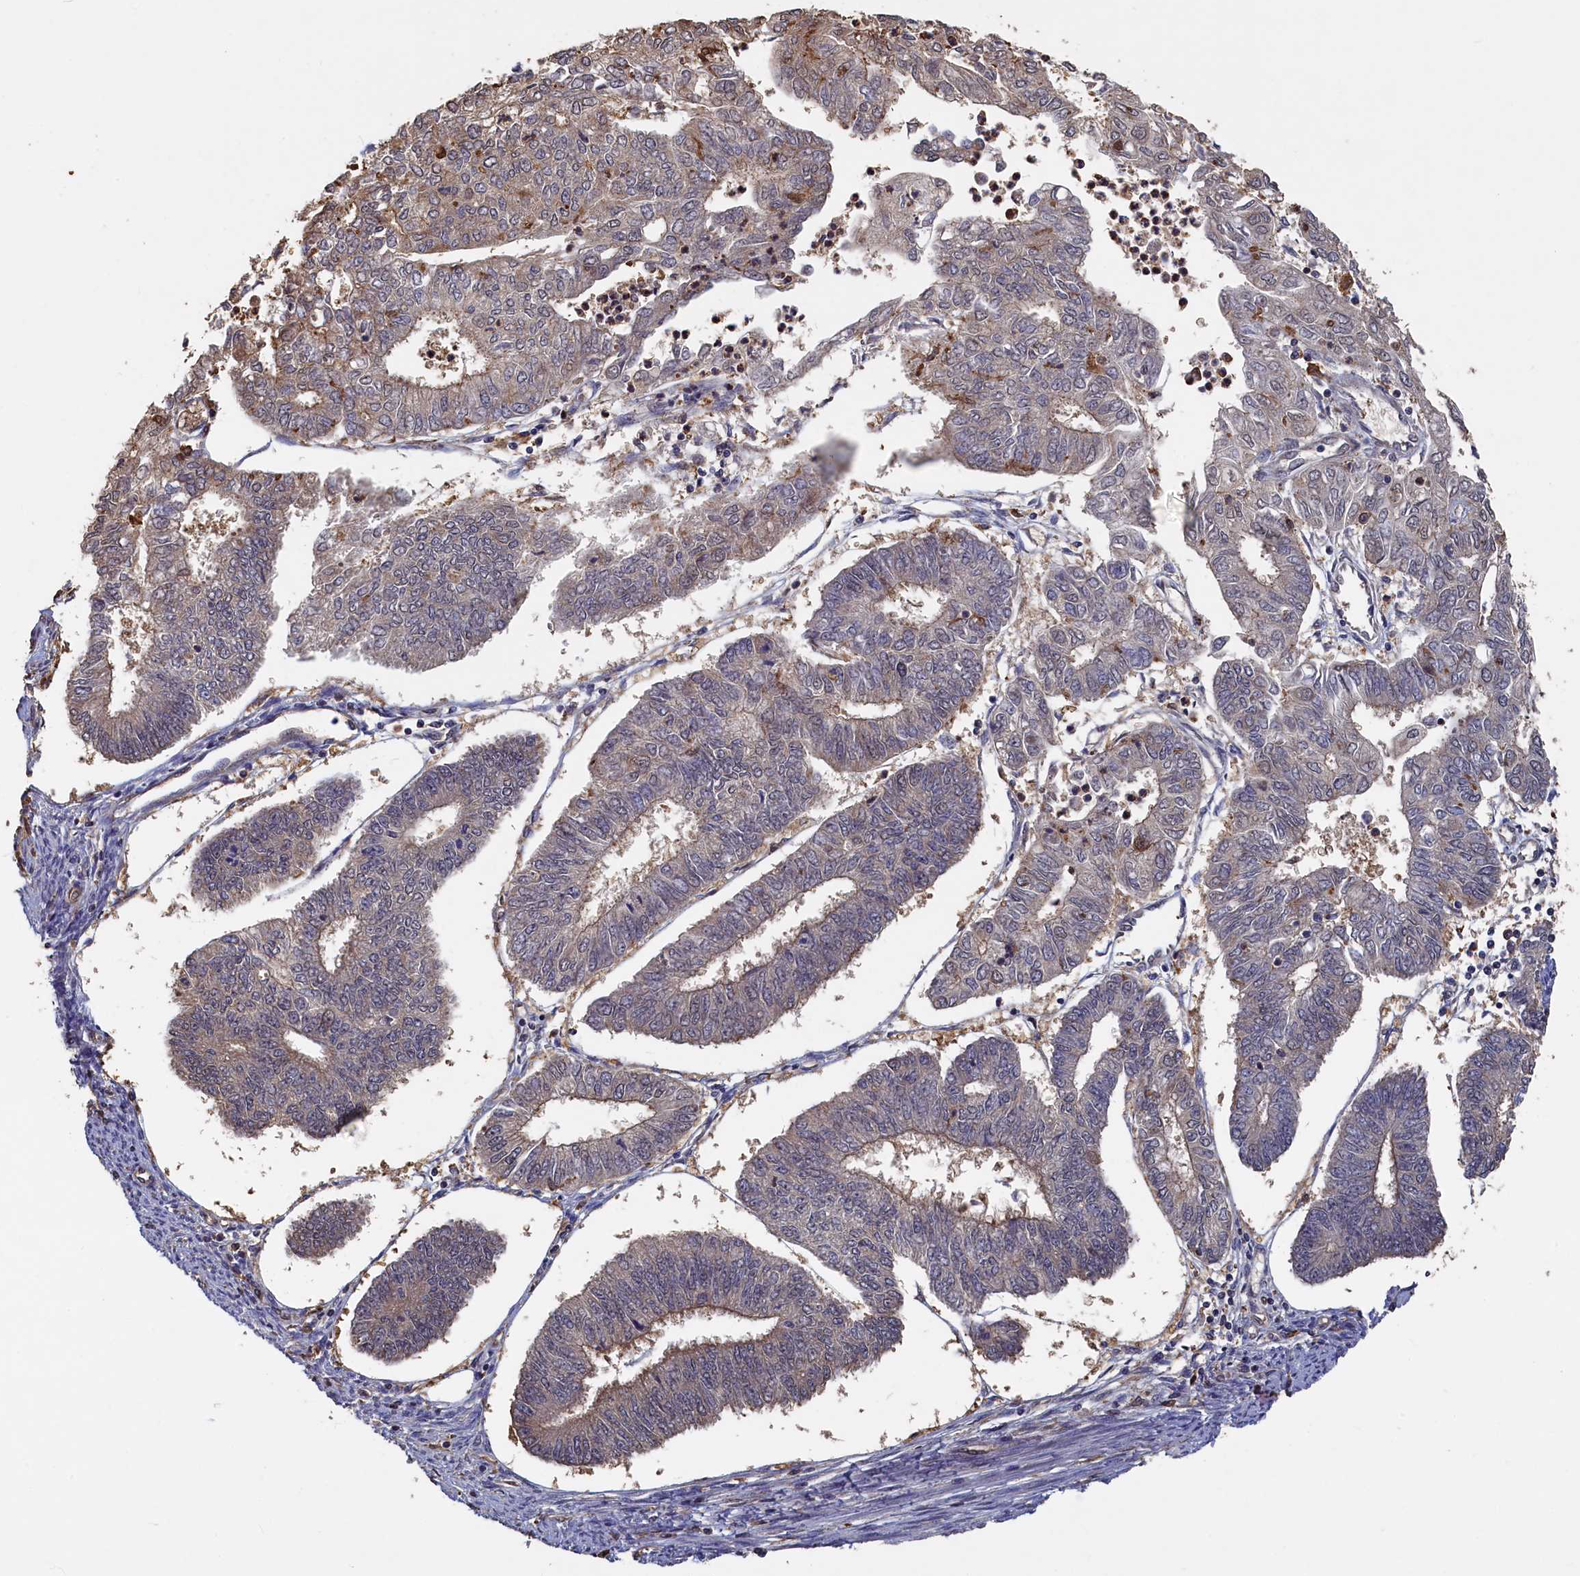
{"staining": {"intensity": "weak", "quantity": "25%-75%", "location": "cytoplasmic/membranous"}, "tissue": "endometrial cancer", "cell_type": "Tumor cells", "image_type": "cancer", "snomed": [{"axis": "morphology", "description": "Adenocarcinoma, NOS"}, {"axis": "topography", "description": "Endometrium"}], "caption": "The photomicrograph displays a brown stain indicating the presence of a protein in the cytoplasmic/membranous of tumor cells in endometrial adenocarcinoma.", "gene": "UCHL3", "patient": {"sex": "female", "age": 68}}